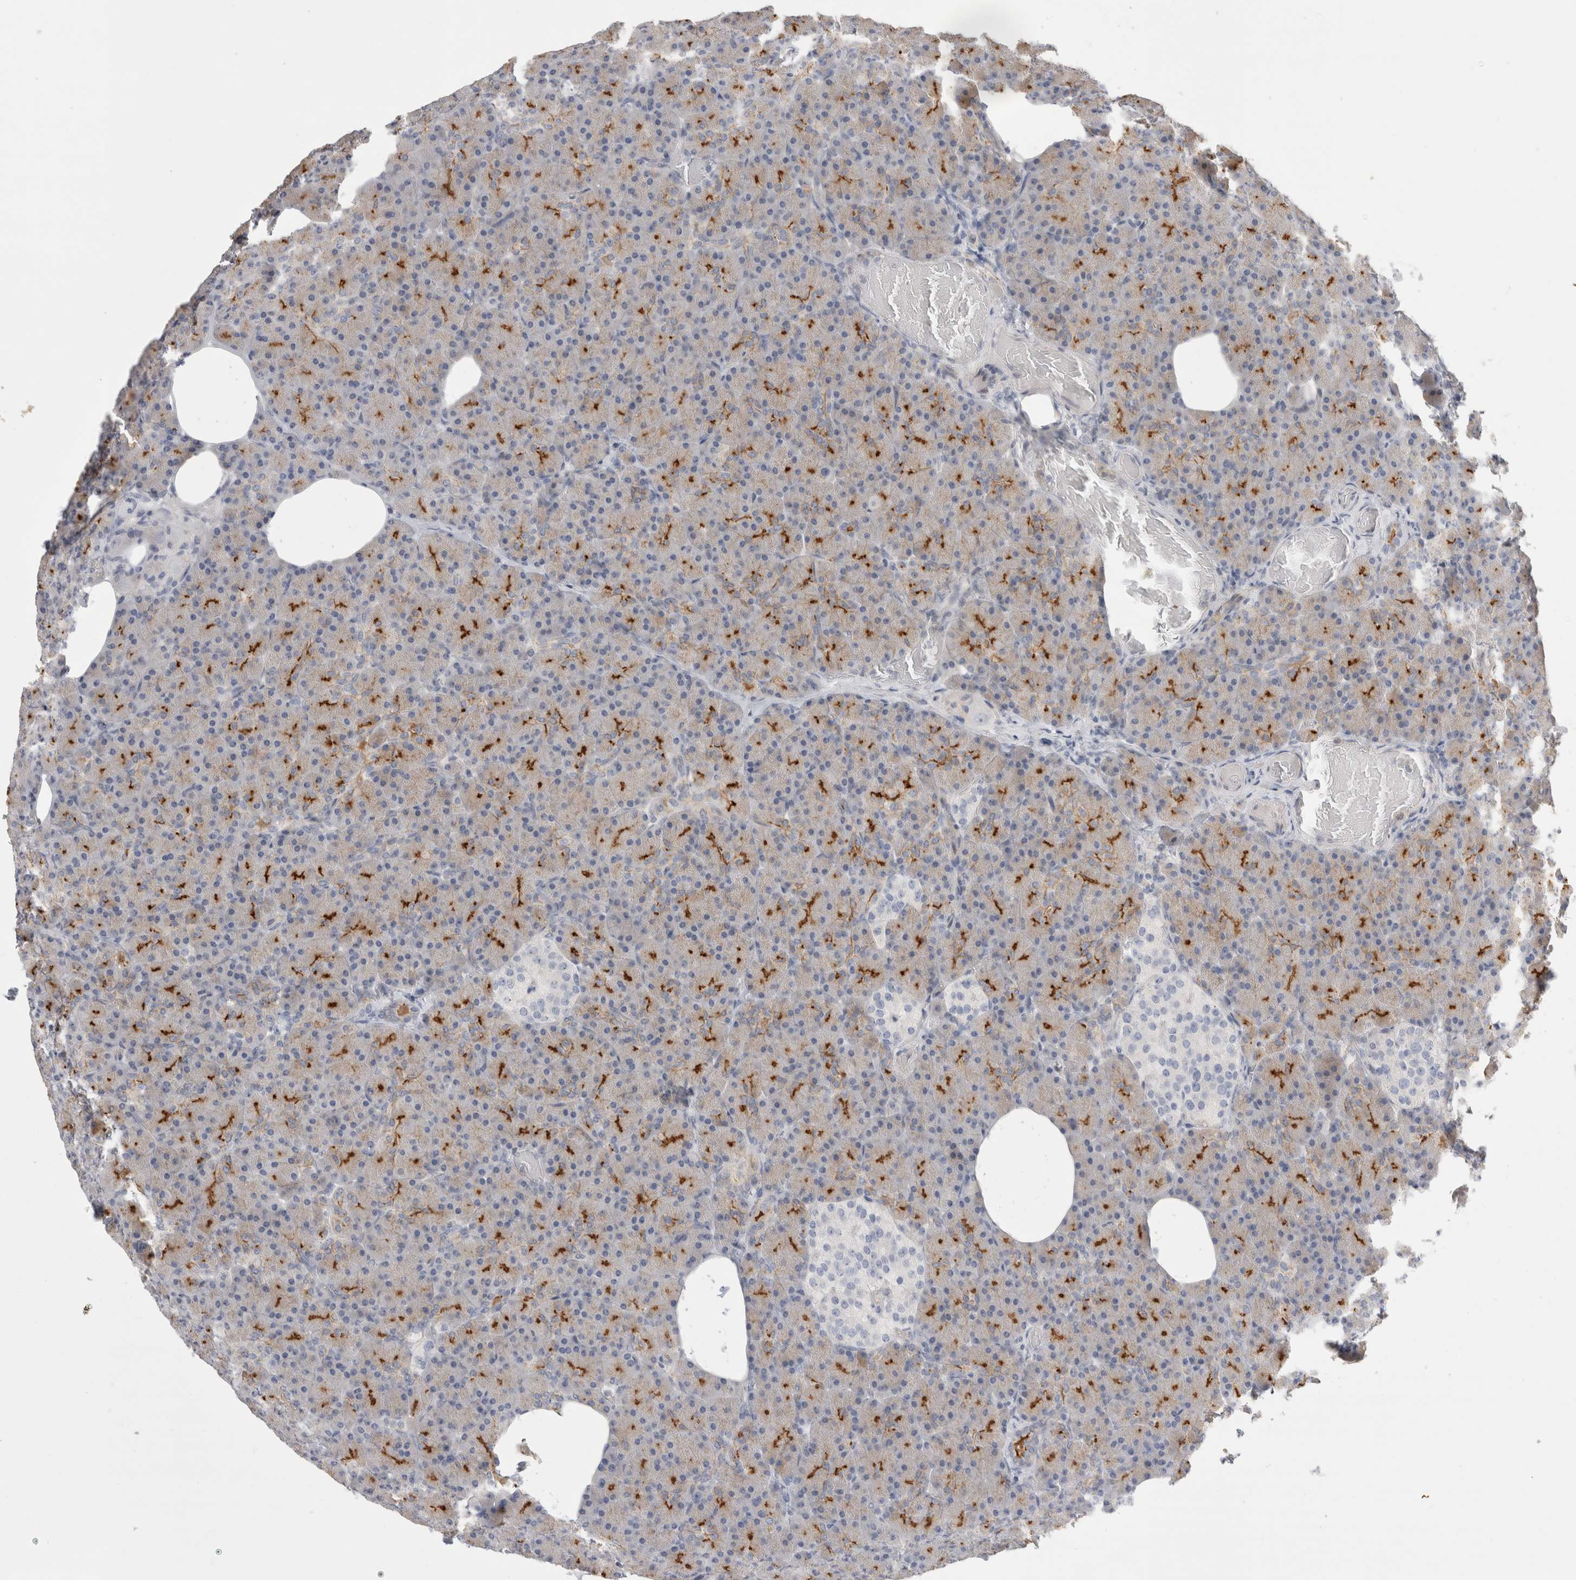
{"staining": {"intensity": "moderate", "quantity": "25%-75%", "location": "cytoplasmic/membranous"}, "tissue": "pancreas", "cell_type": "Exocrine glandular cells", "image_type": "normal", "snomed": [{"axis": "morphology", "description": "Normal tissue, NOS"}, {"axis": "topography", "description": "Pancreas"}], "caption": "A brown stain shows moderate cytoplasmic/membranous expression of a protein in exocrine glandular cells of unremarkable pancreas.", "gene": "VANGL1", "patient": {"sex": "female", "age": 43}}